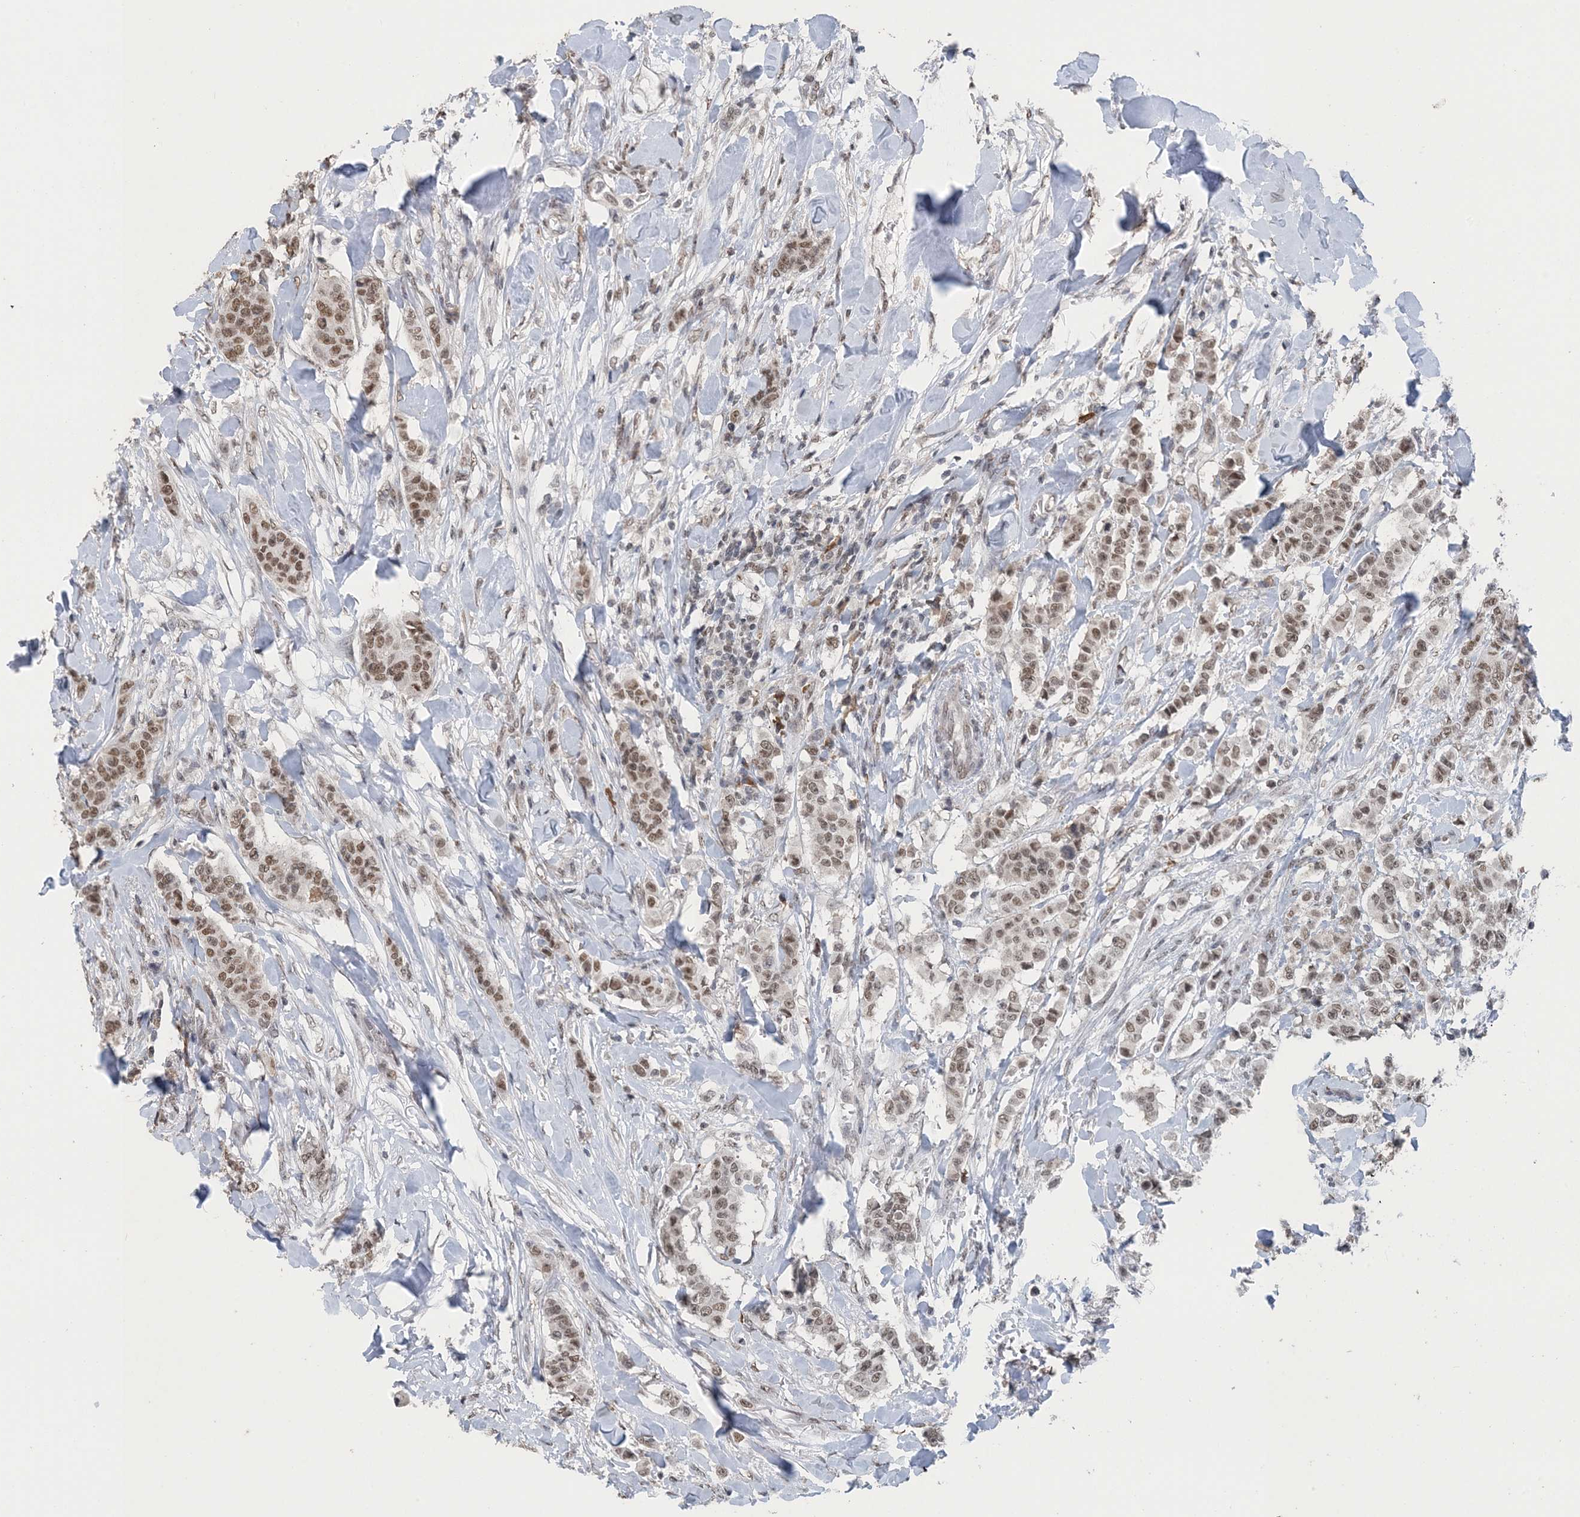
{"staining": {"intensity": "moderate", "quantity": ">75%", "location": "nuclear"}, "tissue": "breast cancer", "cell_type": "Tumor cells", "image_type": "cancer", "snomed": [{"axis": "morphology", "description": "Duct carcinoma"}, {"axis": "topography", "description": "Breast"}], "caption": "Protein expression analysis of breast cancer demonstrates moderate nuclear staining in about >75% of tumor cells.", "gene": "MBD2", "patient": {"sex": "female", "age": 40}}